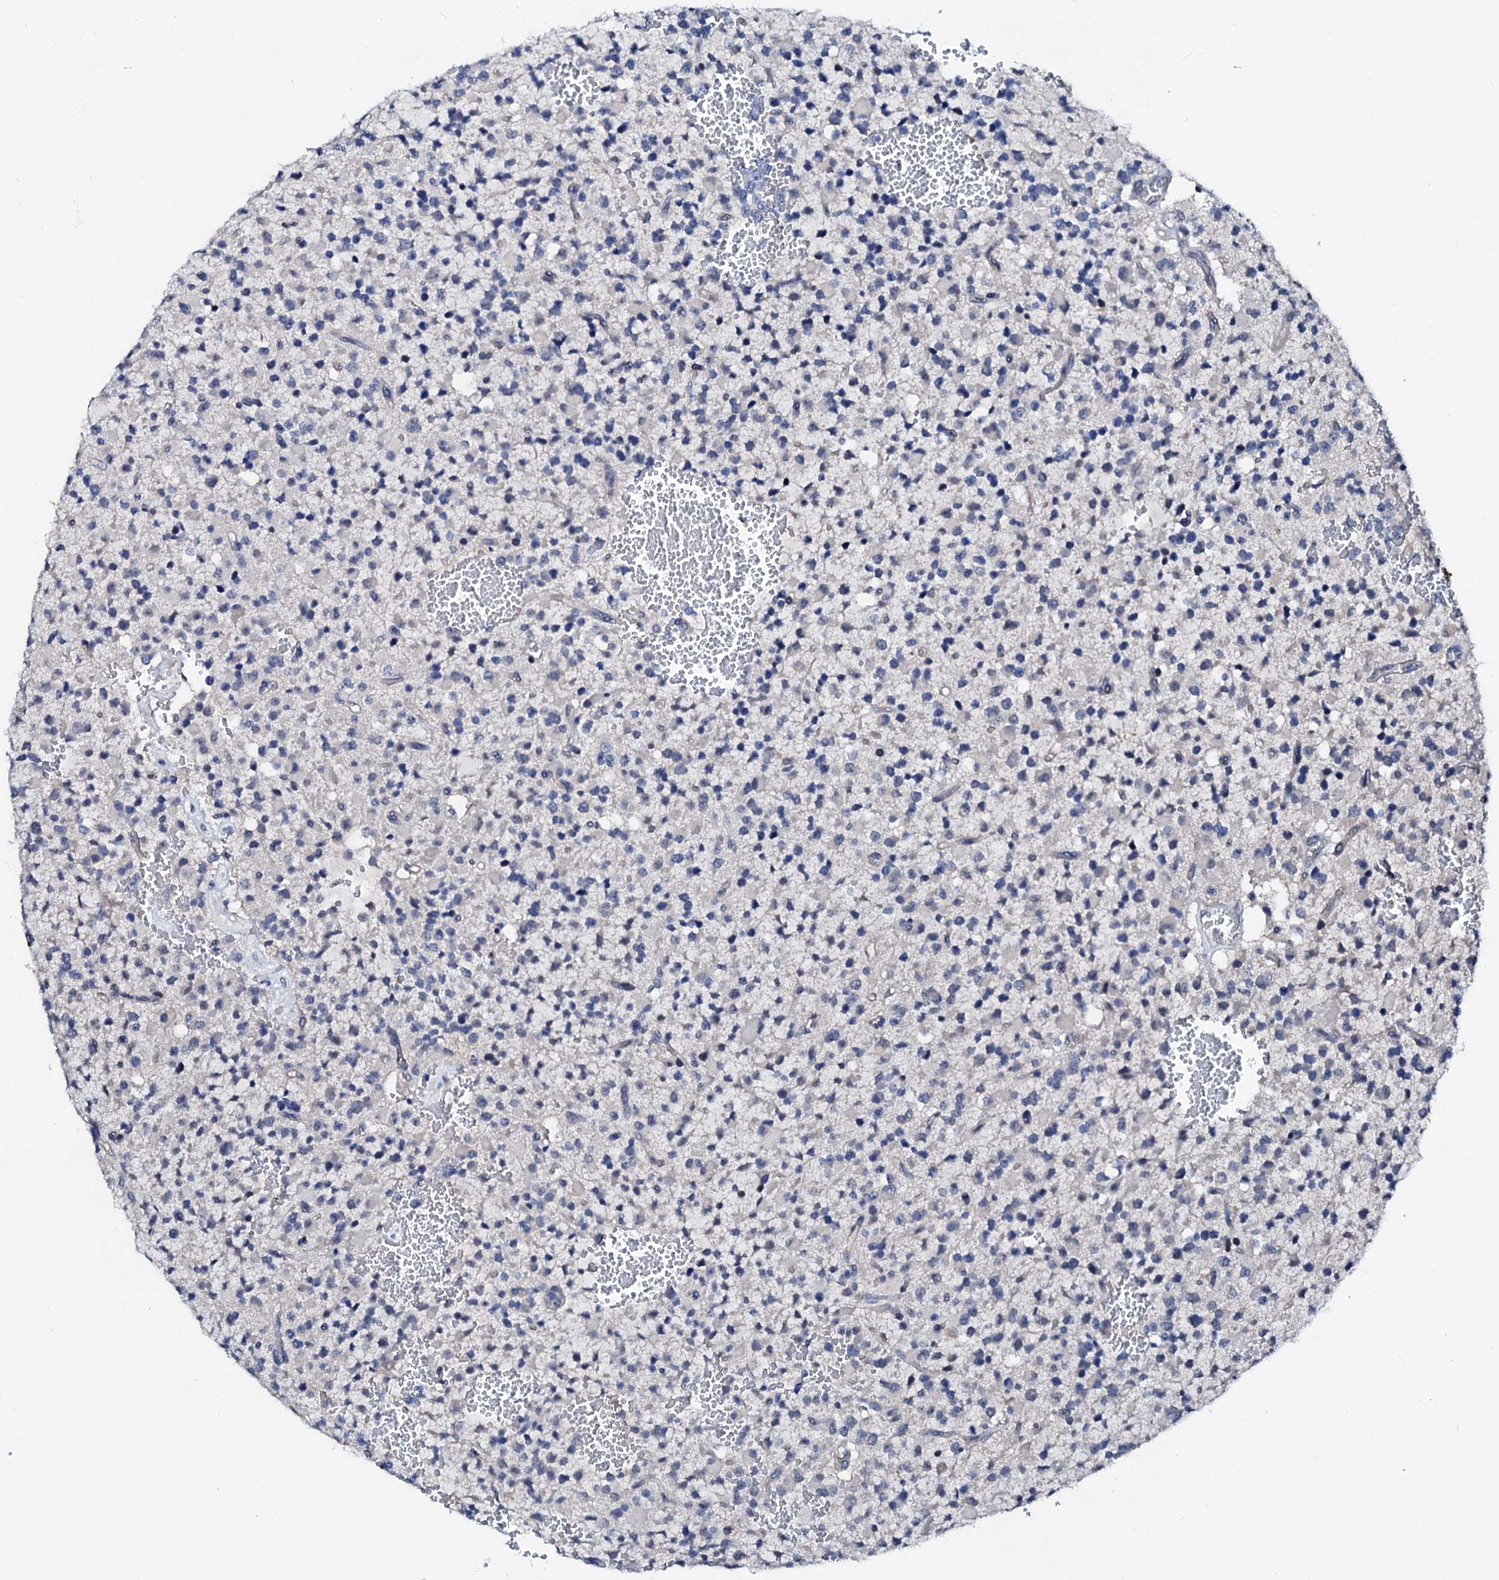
{"staining": {"intensity": "negative", "quantity": "none", "location": "none"}, "tissue": "glioma", "cell_type": "Tumor cells", "image_type": "cancer", "snomed": [{"axis": "morphology", "description": "Glioma, malignant, High grade"}, {"axis": "topography", "description": "Brain"}], "caption": "DAB immunohistochemical staining of human malignant high-grade glioma demonstrates no significant staining in tumor cells.", "gene": "CSN2", "patient": {"sex": "male", "age": 34}}